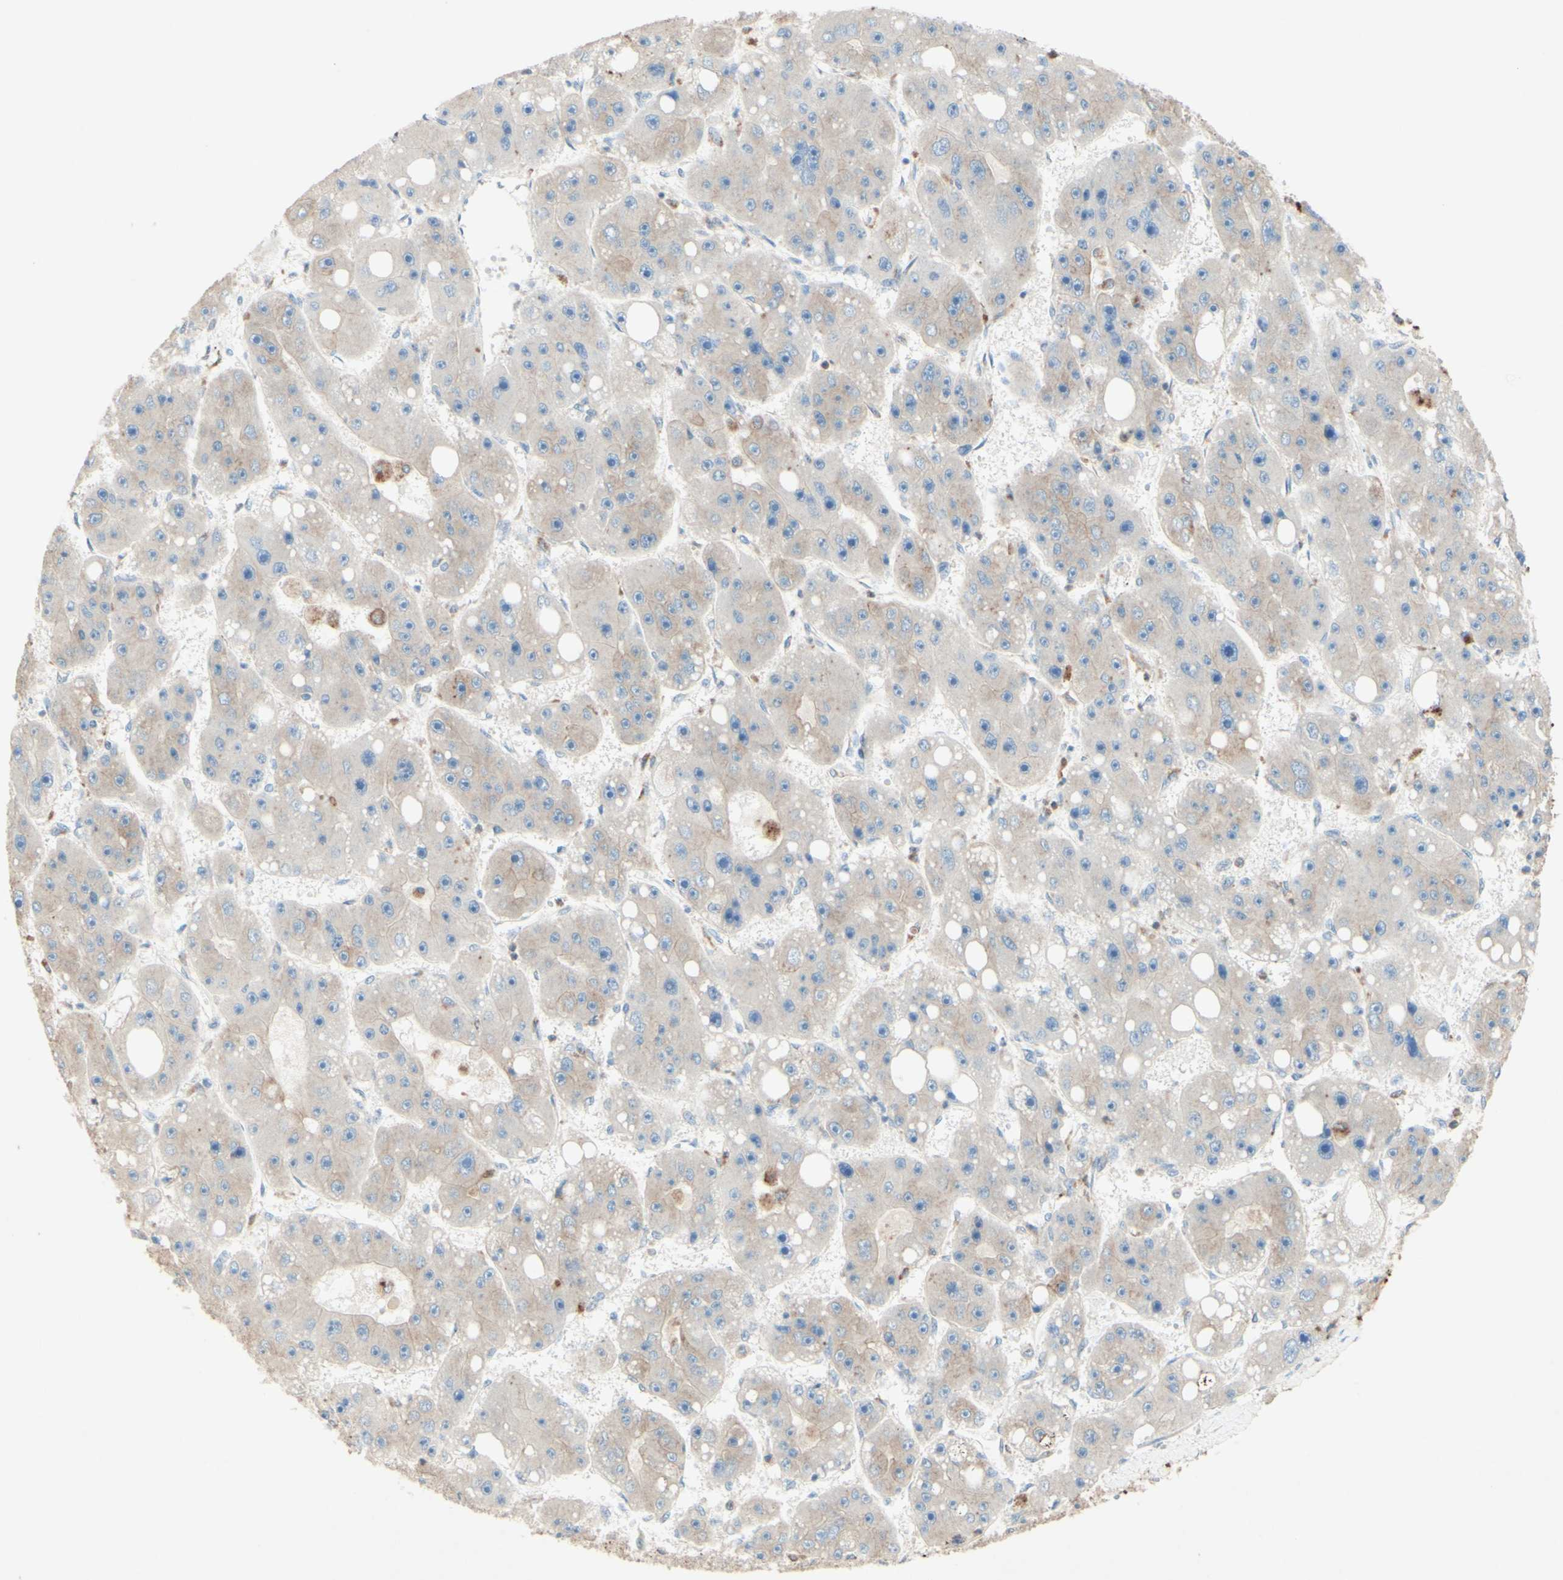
{"staining": {"intensity": "weak", "quantity": "<25%", "location": "cytoplasmic/membranous"}, "tissue": "liver cancer", "cell_type": "Tumor cells", "image_type": "cancer", "snomed": [{"axis": "morphology", "description": "Carcinoma, Hepatocellular, NOS"}, {"axis": "topography", "description": "Liver"}], "caption": "Immunohistochemistry histopathology image of human hepatocellular carcinoma (liver) stained for a protein (brown), which reveals no staining in tumor cells.", "gene": "MTM1", "patient": {"sex": "female", "age": 61}}